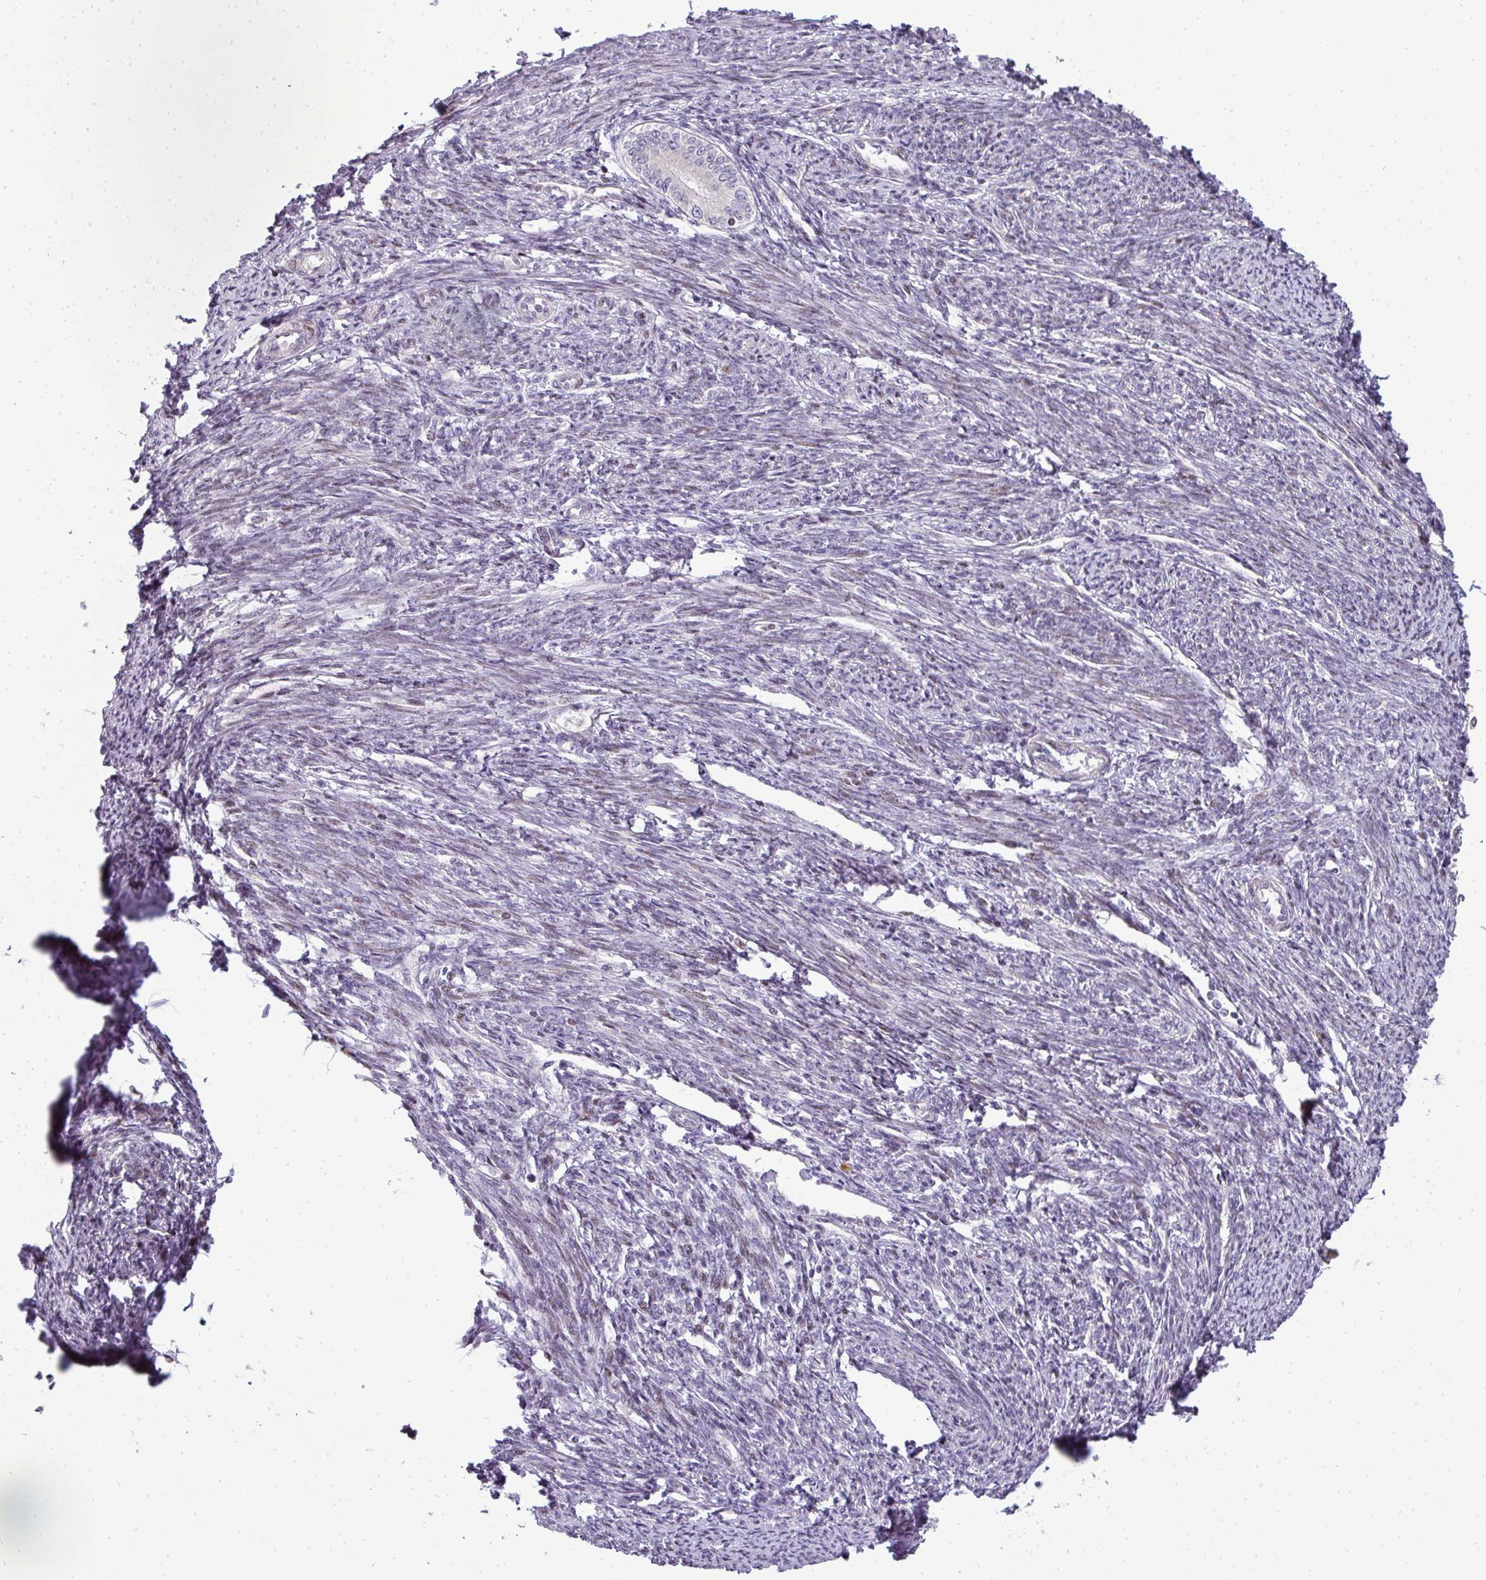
{"staining": {"intensity": "moderate", "quantity": "25%-75%", "location": "cytoplasmic/membranous,nuclear"}, "tissue": "smooth muscle", "cell_type": "Smooth muscle cells", "image_type": "normal", "snomed": [{"axis": "morphology", "description": "Normal tissue, NOS"}, {"axis": "topography", "description": "Smooth muscle"}, {"axis": "topography", "description": "Uterus"}], "caption": "Immunohistochemistry (IHC) staining of normal smooth muscle, which demonstrates medium levels of moderate cytoplasmic/membranous,nuclear staining in approximately 25%-75% of smooth muscle cells indicating moderate cytoplasmic/membranous,nuclear protein expression. The staining was performed using DAB (3,3'-diaminobenzidine) (brown) for protein detection and nuclei were counterstained in hematoxylin (blue).", "gene": "MAZ", "patient": {"sex": "female", "age": 59}}